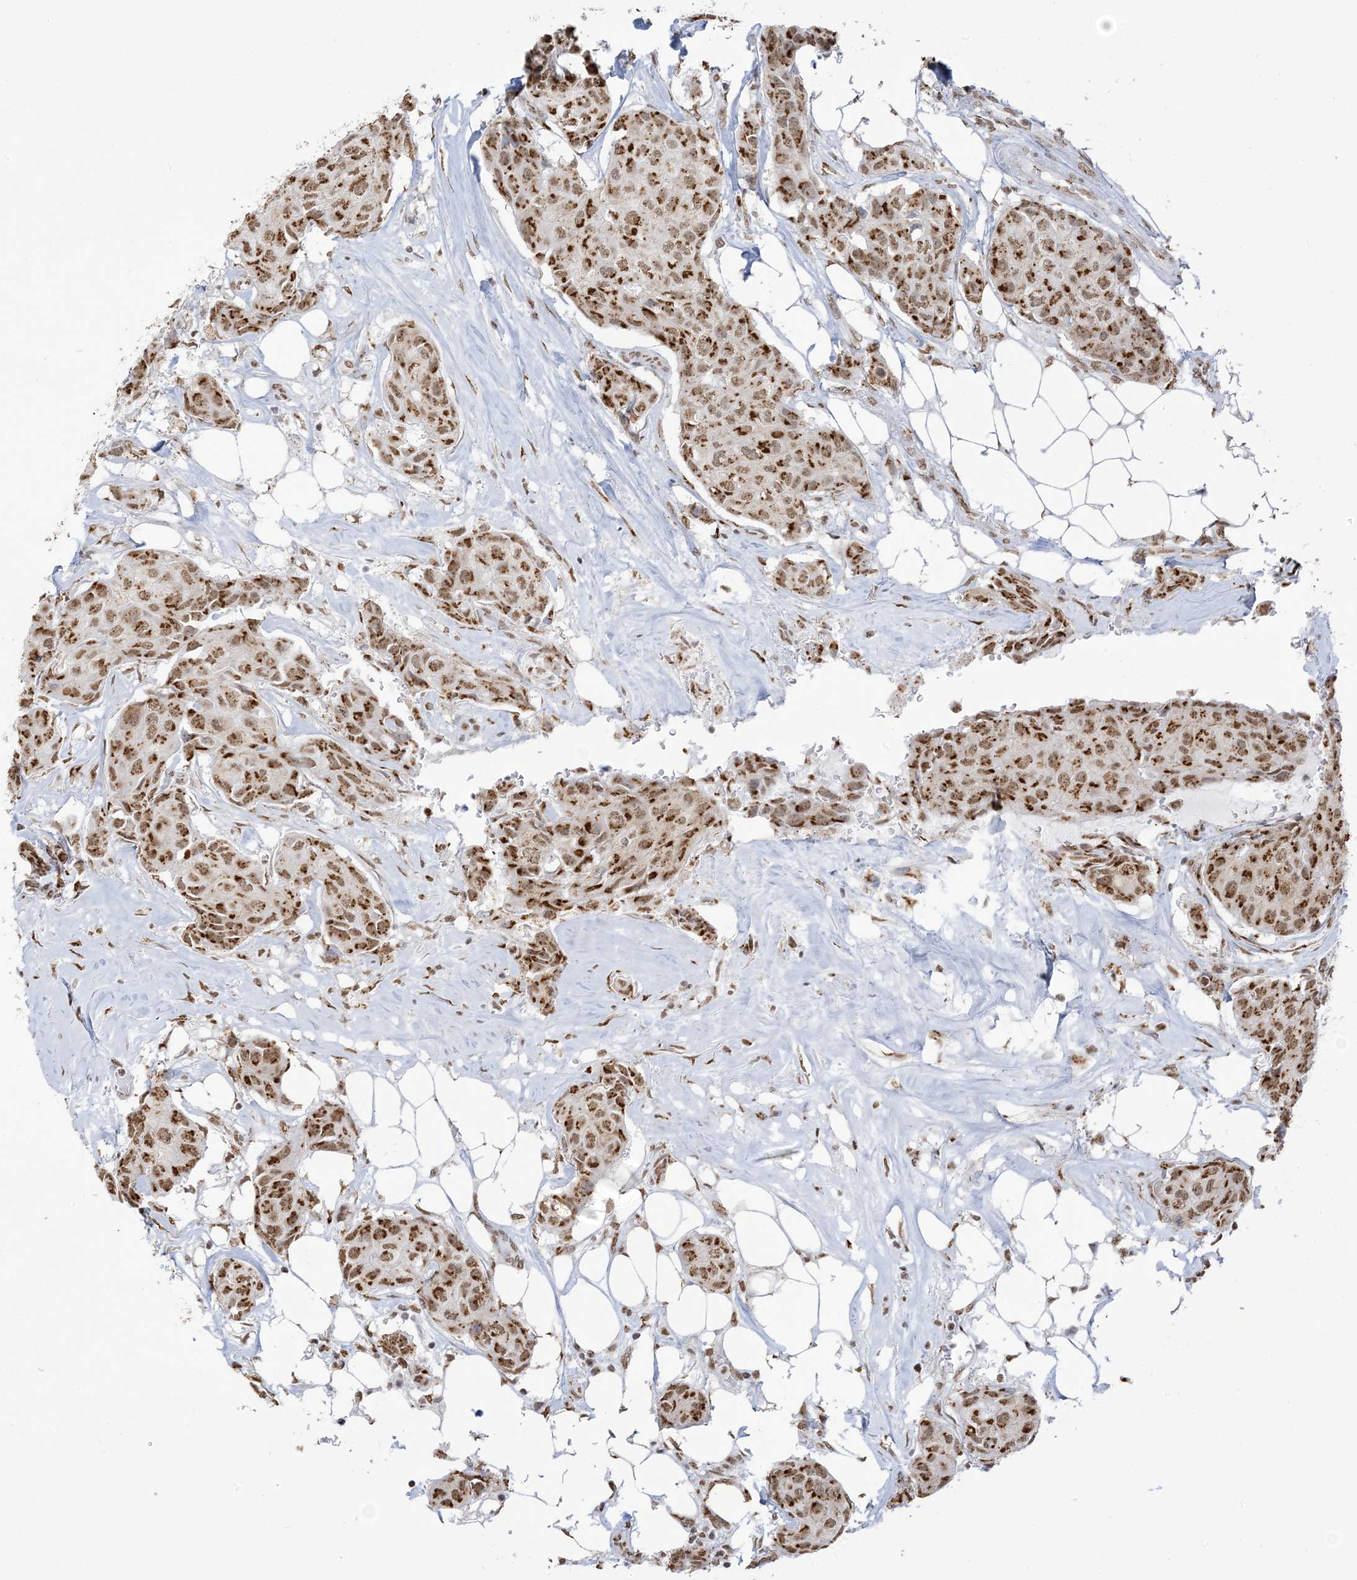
{"staining": {"intensity": "moderate", "quantity": ">75%", "location": "cytoplasmic/membranous,nuclear"}, "tissue": "breast cancer", "cell_type": "Tumor cells", "image_type": "cancer", "snomed": [{"axis": "morphology", "description": "Duct carcinoma"}, {"axis": "topography", "description": "Breast"}], "caption": "IHC of breast infiltrating ductal carcinoma reveals medium levels of moderate cytoplasmic/membranous and nuclear positivity in approximately >75% of tumor cells.", "gene": "GPR107", "patient": {"sex": "female", "age": 80}}